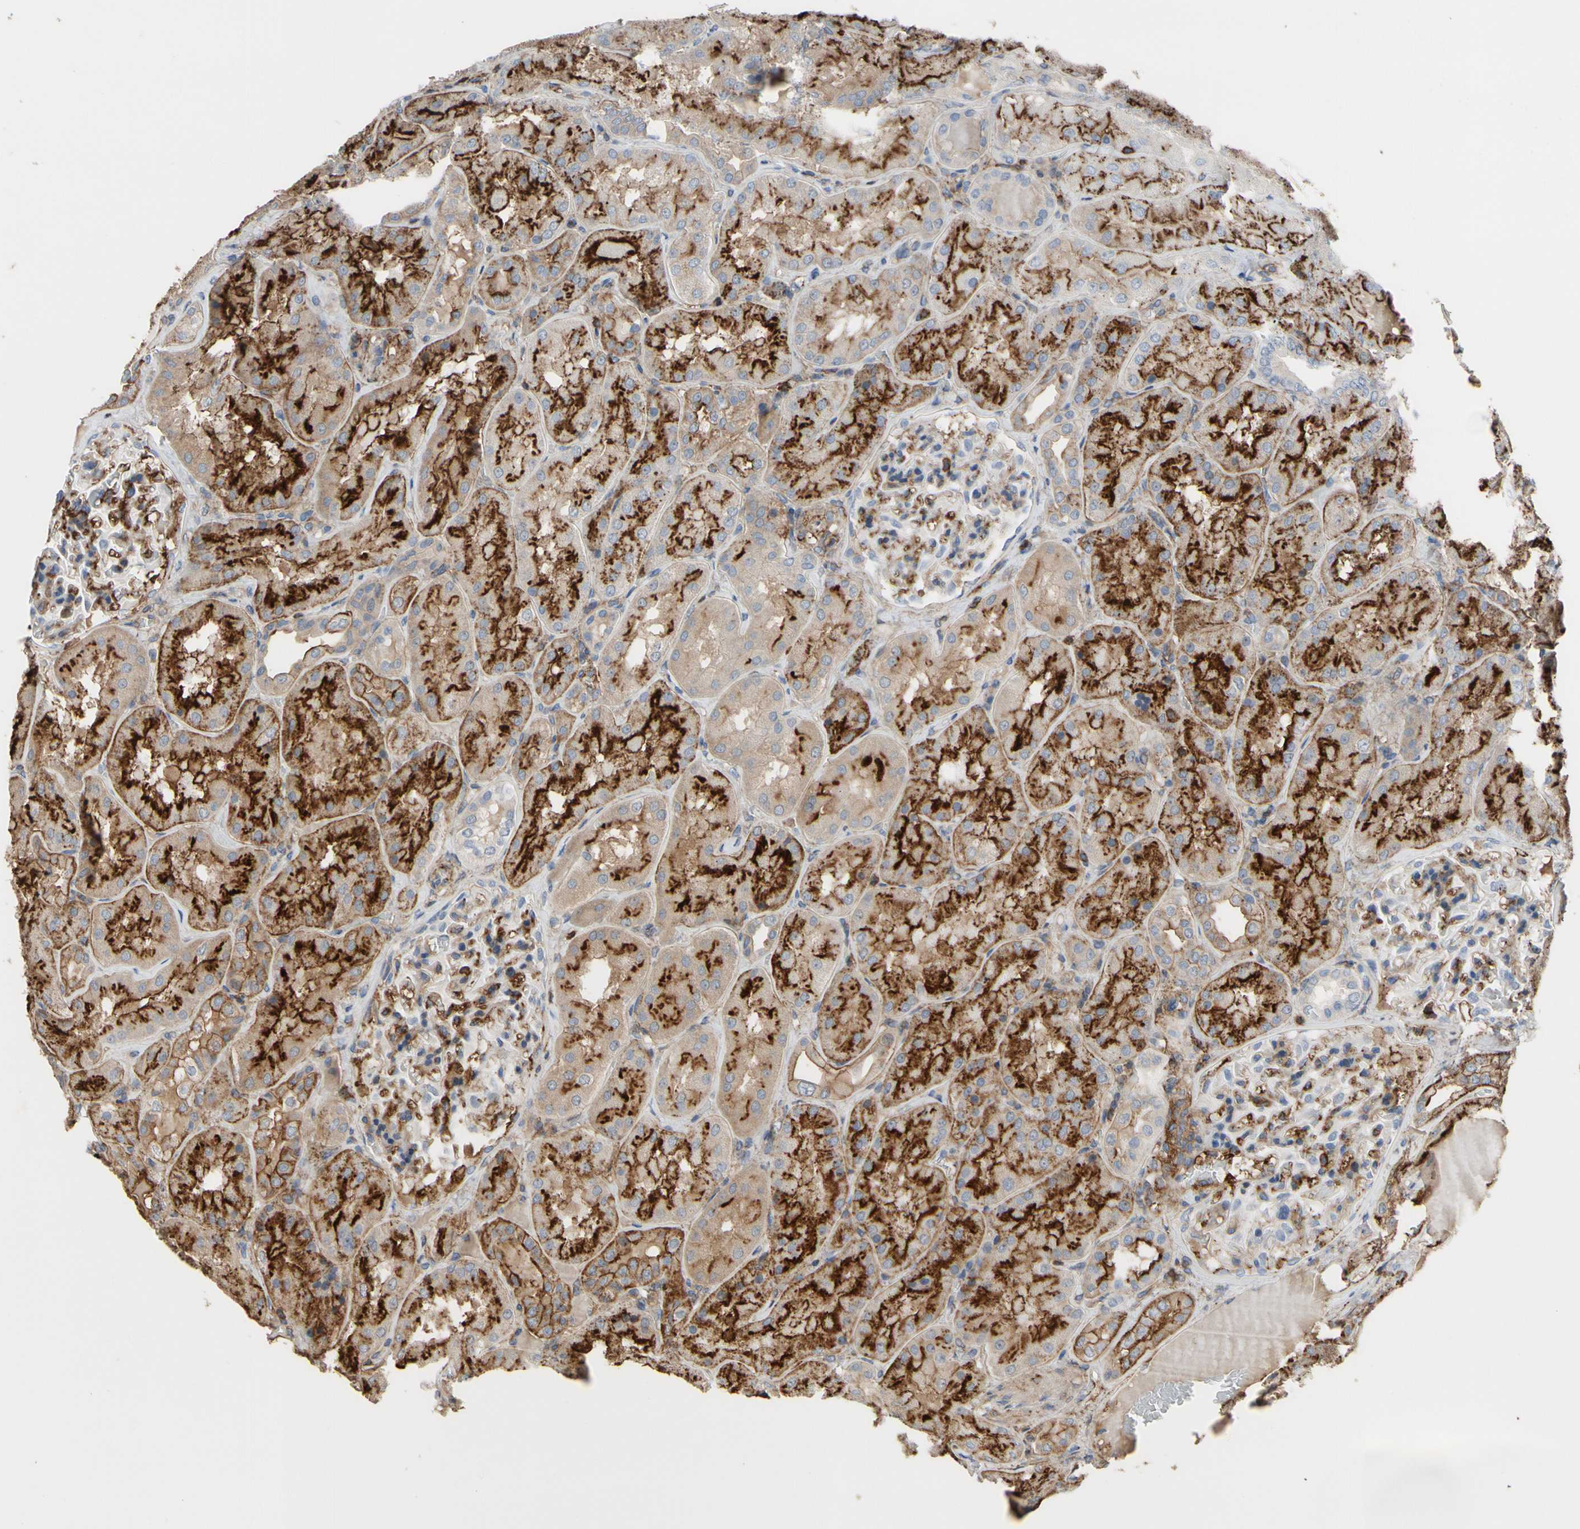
{"staining": {"intensity": "moderate", "quantity": "25%-75%", "location": "cytoplasmic/membranous"}, "tissue": "kidney", "cell_type": "Cells in glomeruli", "image_type": "normal", "snomed": [{"axis": "morphology", "description": "Normal tissue, NOS"}, {"axis": "topography", "description": "Kidney"}], "caption": "Moderate cytoplasmic/membranous staining for a protein is appreciated in approximately 25%-75% of cells in glomeruli of unremarkable kidney using IHC.", "gene": "ANXA6", "patient": {"sex": "female", "age": 56}}